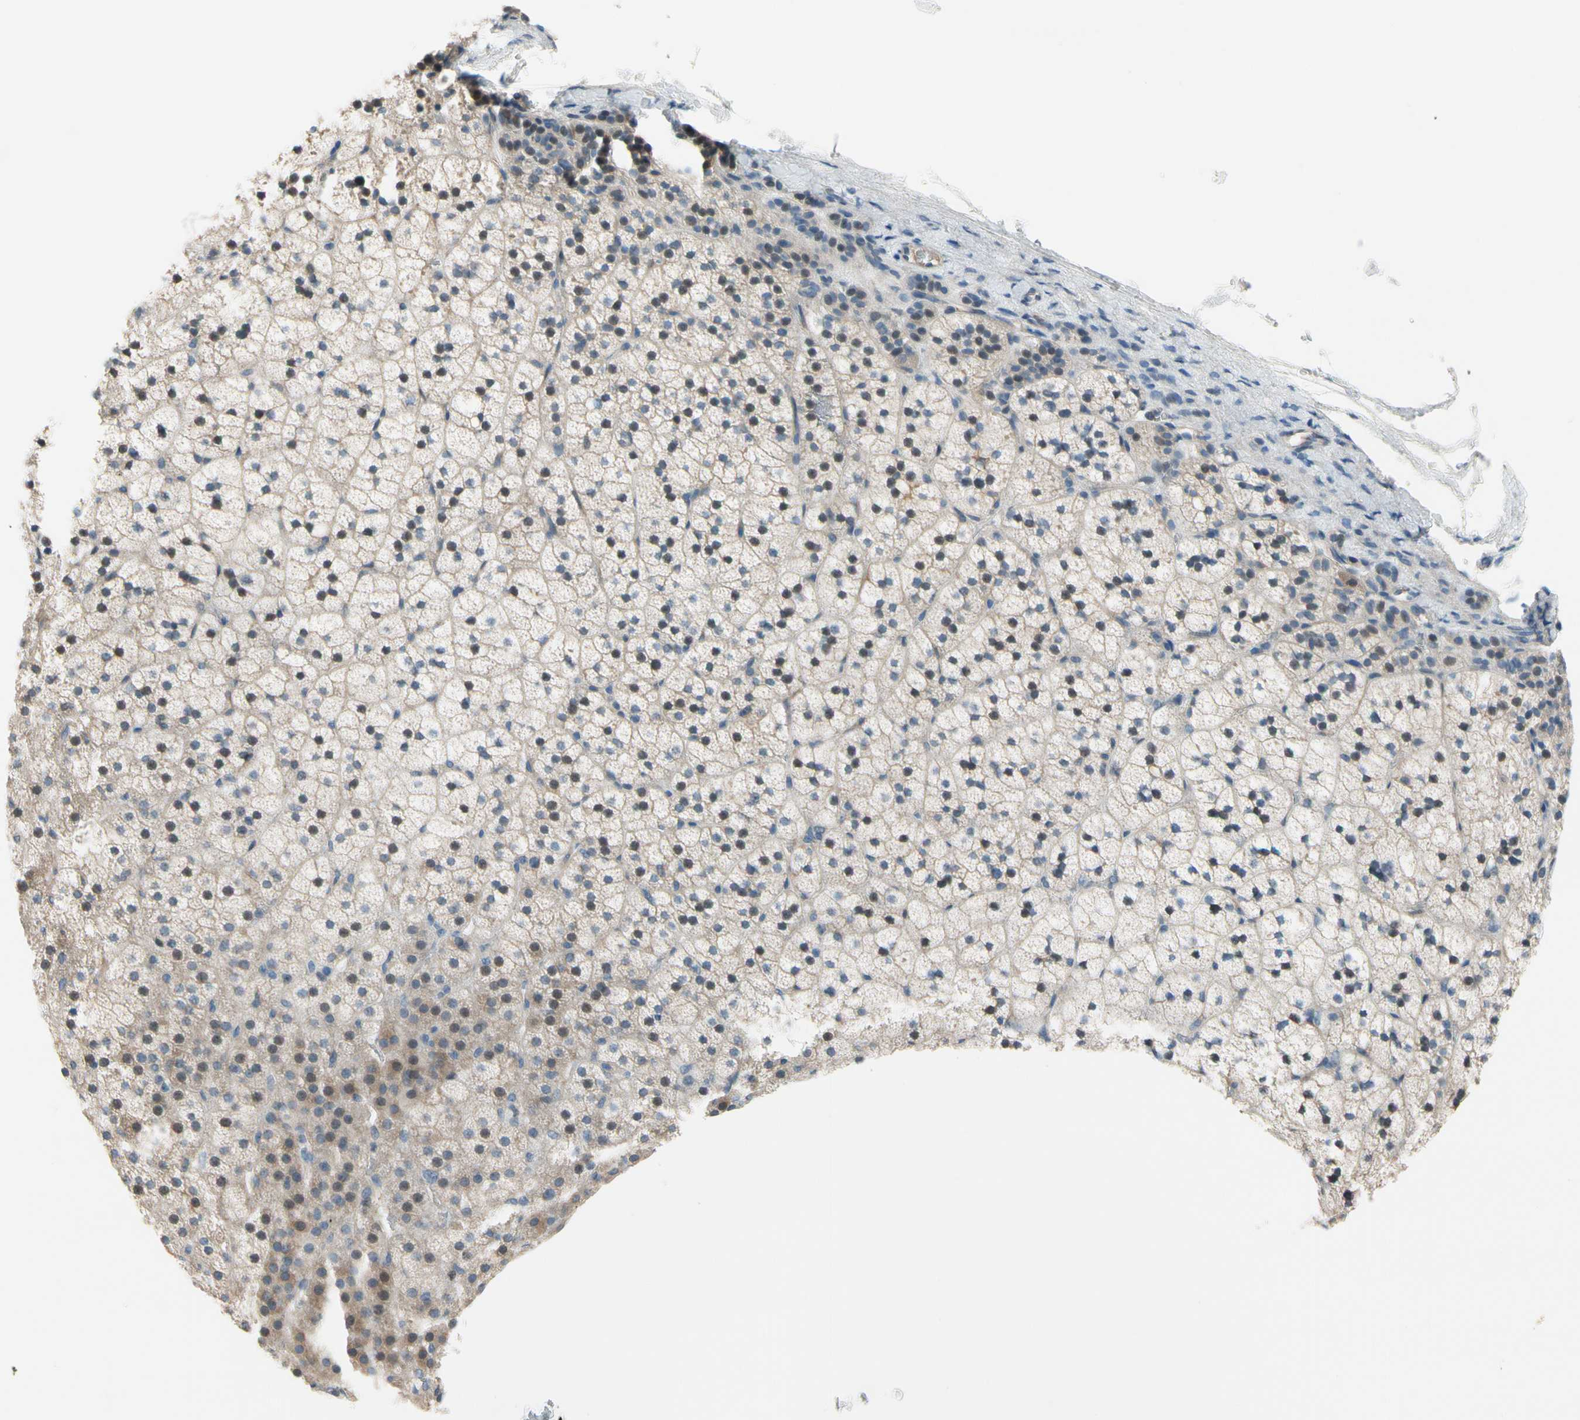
{"staining": {"intensity": "moderate", "quantity": "<25%", "location": "cytoplasmic/membranous"}, "tissue": "adrenal gland", "cell_type": "Glandular cells", "image_type": "normal", "snomed": [{"axis": "morphology", "description": "Normal tissue, NOS"}, {"axis": "topography", "description": "Adrenal gland"}], "caption": "Adrenal gland stained with a brown dye shows moderate cytoplasmic/membranous positive positivity in about <25% of glandular cells.", "gene": "CFAP36", "patient": {"sex": "male", "age": 35}}